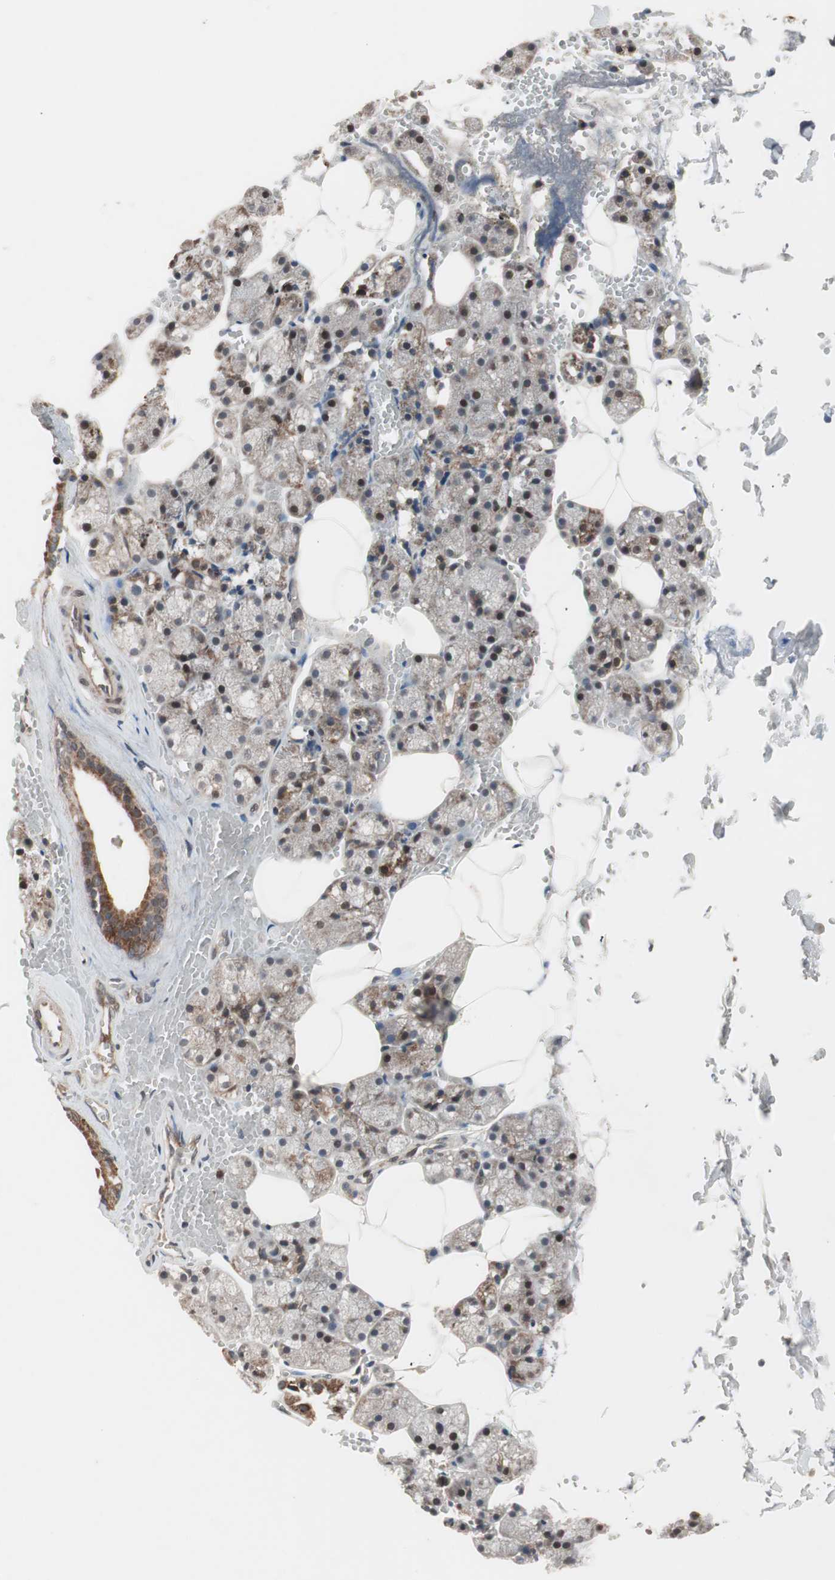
{"staining": {"intensity": "moderate", "quantity": ">75%", "location": "cytoplasmic/membranous,nuclear"}, "tissue": "salivary gland", "cell_type": "Glandular cells", "image_type": "normal", "snomed": [{"axis": "morphology", "description": "Normal tissue, NOS"}, {"axis": "topography", "description": "Salivary gland"}], "caption": "Salivary gland stained for a protein (brown) displays moderate cytoplasmic/membranous,nuclear positive staining in approximately >75% of glandular cells.", "gene": "NF2", "patient": {"sex": "male", "age": 62}}